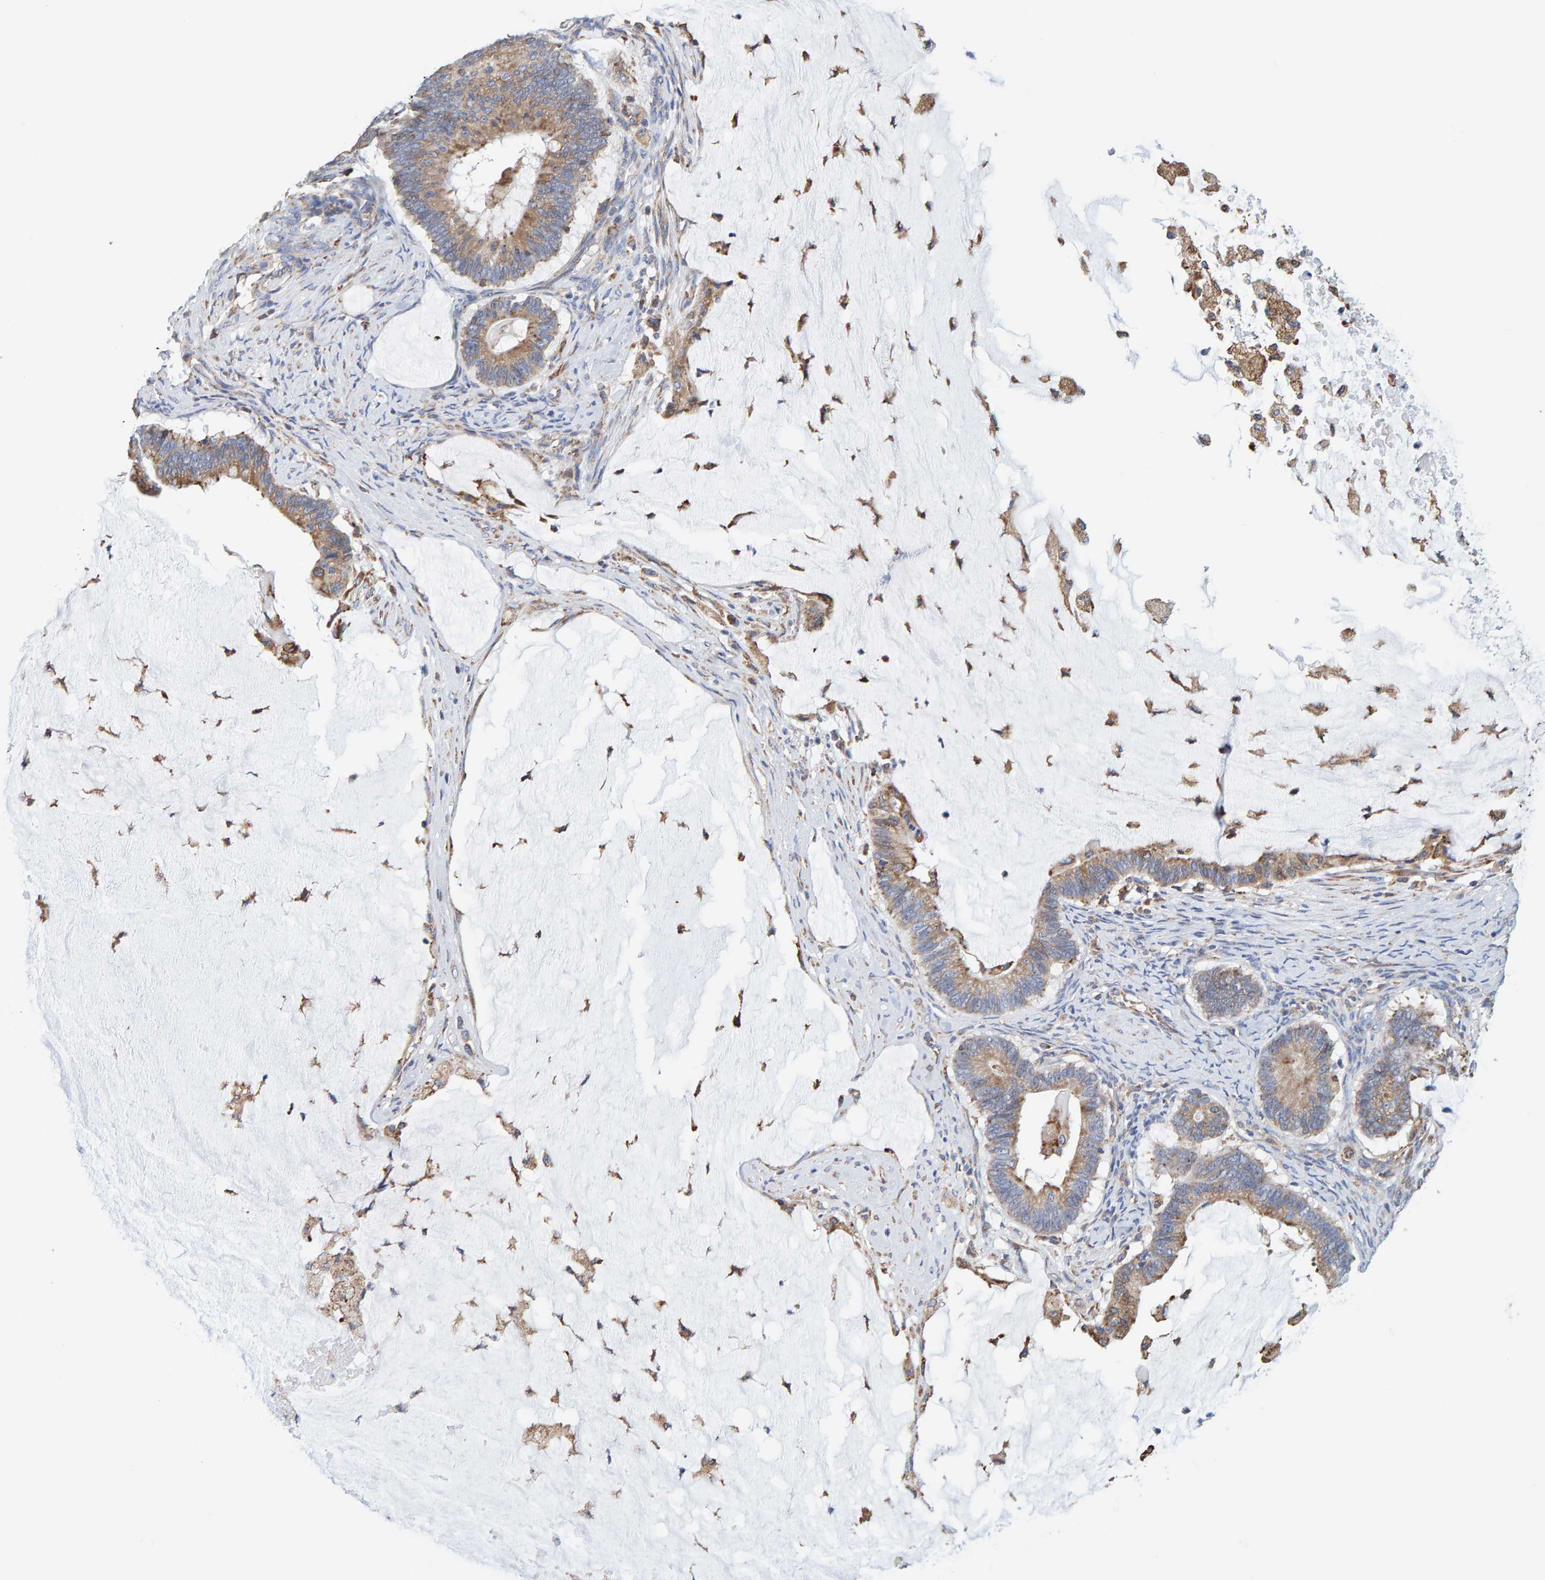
{"staining": {"intensity": "moderate", "quantity": "25%-75%", "location": "cytoplasmic/membranous"}, "tissue": "ovarian cancer", "cell_type": "Tumor cells", "image_type": "cancer", "snomed": [{"axis": "morphology", "description": "Cystadenocarcinoma, mucinous, NOS"}, {"axis": "topography", "description": "Ovary"}], "caption": "A photomicrograph showing moderate cytoplasmic/membranous expression in about 25%-75% of tumor cells in ovarian cancer (mucinous cystadenocarcinoma), as visualized by brown immunohistochemical staining.", "gene": "SGPL1", "patient": {"sex": "female", "age": 61}}